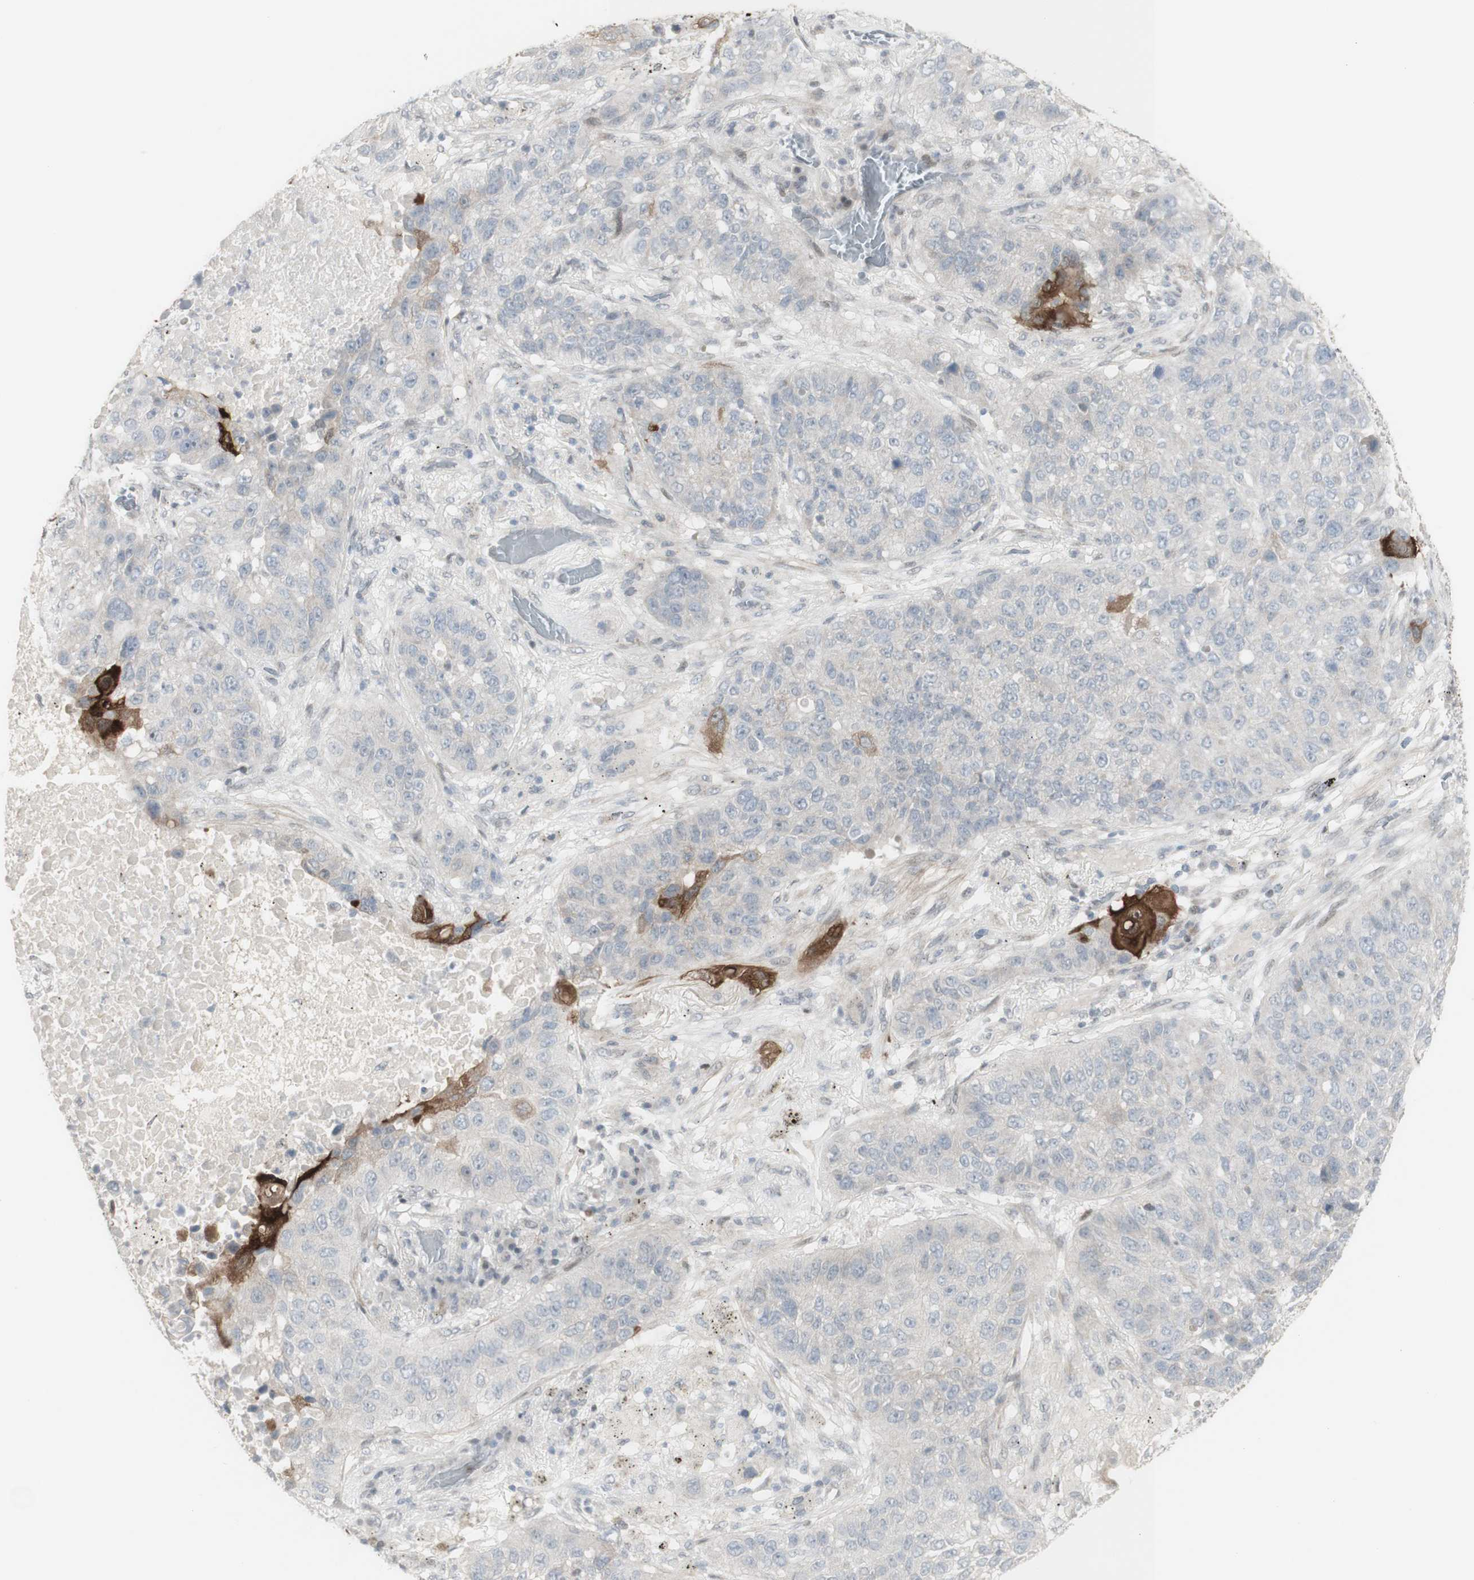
{"staining": {"intensity": "moderate", "quantity": "<25%", "location": "cytoplasmic/membranous"}, "tissue": "lung cancer", "cell_type": "Tumor cells", "image_type": "cancer", "snomed": [{"axis": "morphology", "description": "Squamous cell carcinoma, NOS"}, {"axis": "topography", "description": "Lung"}], "caption": "Tumor cells reveal moderate cytoplasmic/membranous staining in about <25% of cells in lung squamous cell carcinoma.", "gene": "C1orf116", "patient": {"sex": "male", "age": 57}}